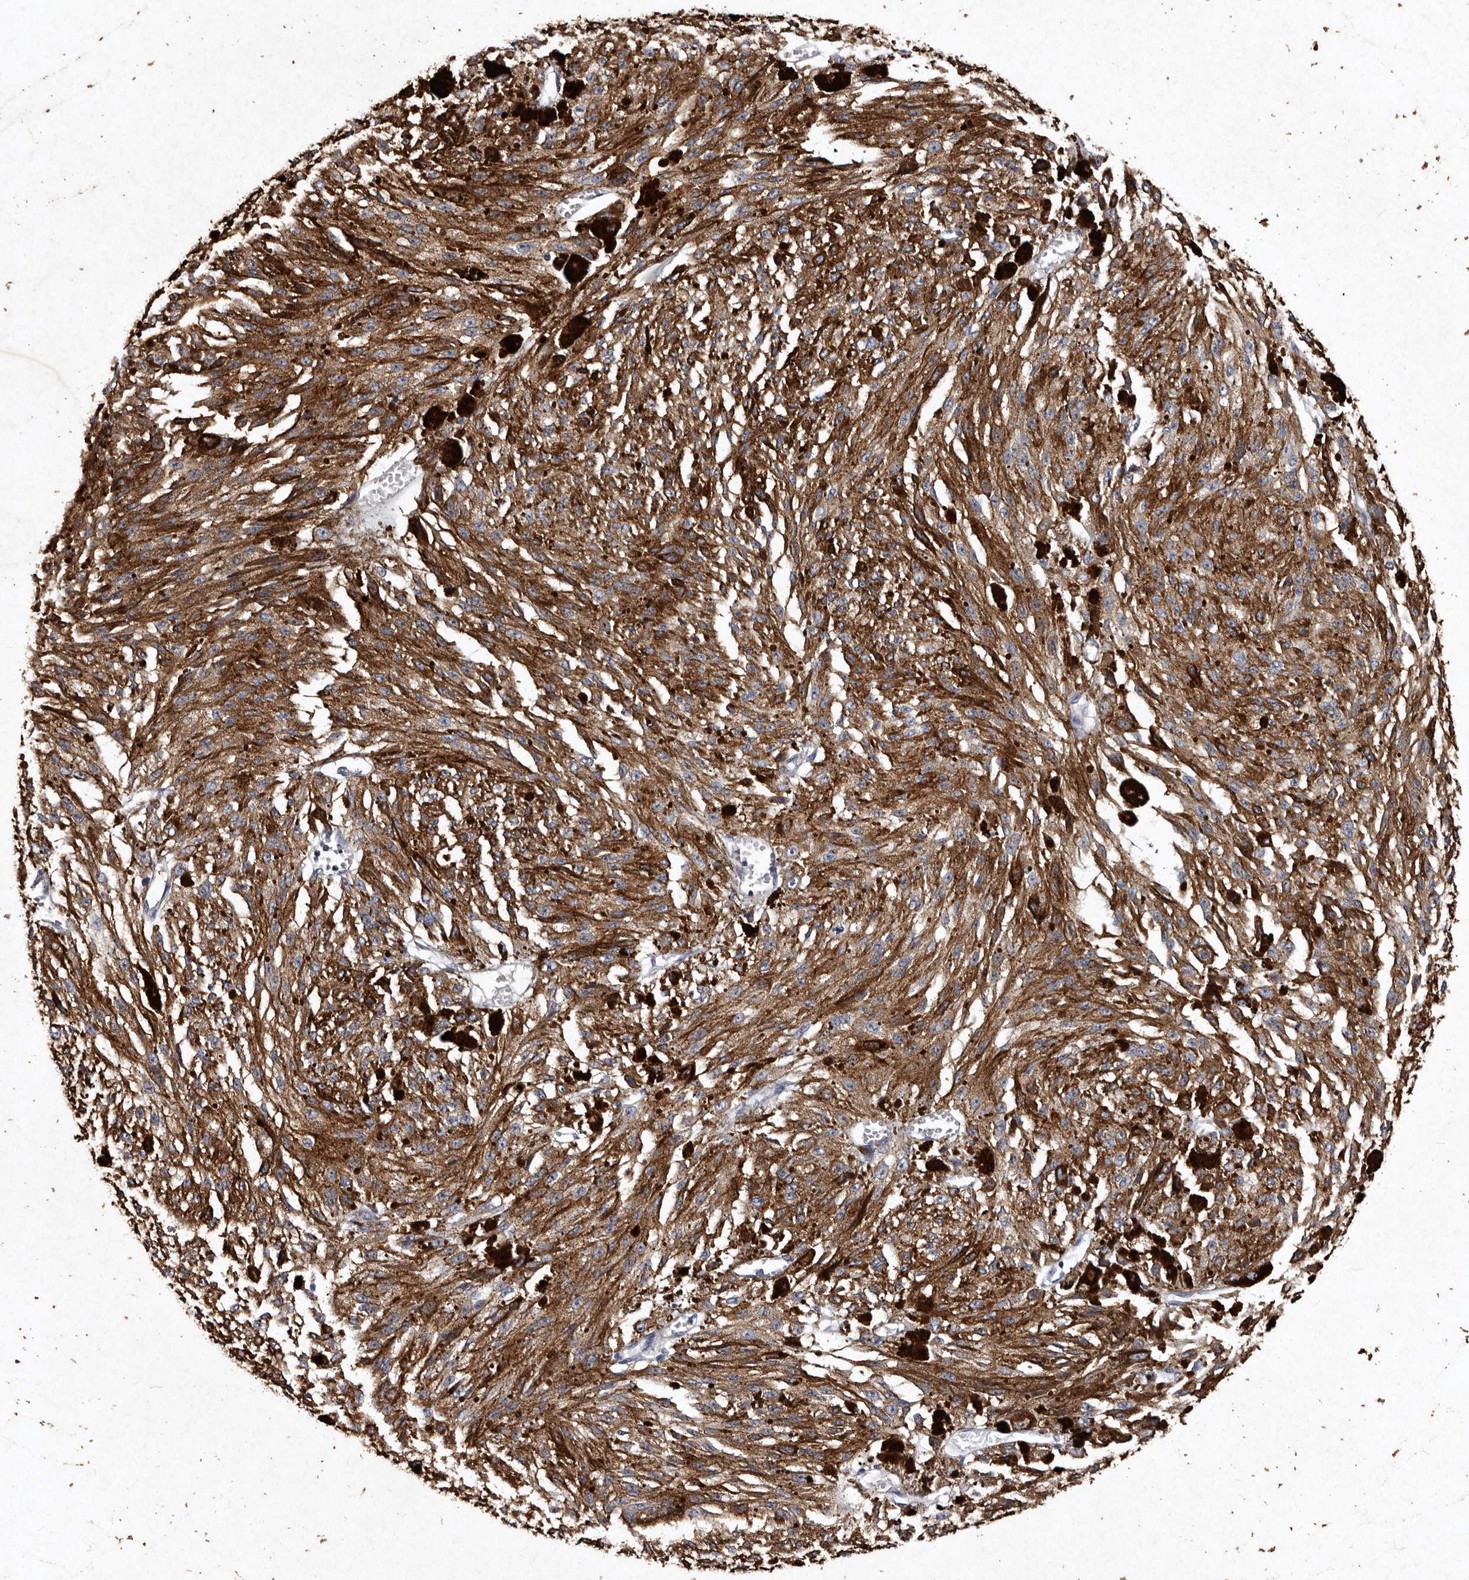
{"staining": {"intensity": "moderate", "quantity": ">75%", "location": "cytoplasmic/membranous"}, "tissue": "melanoma", "cell_type": "Tumor cells", "image_type": "cancer", "snomed": [{"axis": "morphology", "description": "Malignant melanoma, NOS"}, {"axis": "topography", "description": "Other"}], "caption": "Protein analysis of malignant melanoma tissue reveals moderate cytoplasmic/membranous positivity in about >75% of tumor cells.", "gene": "TFB1M", "patient": {"sex": "male", "age": 79}}